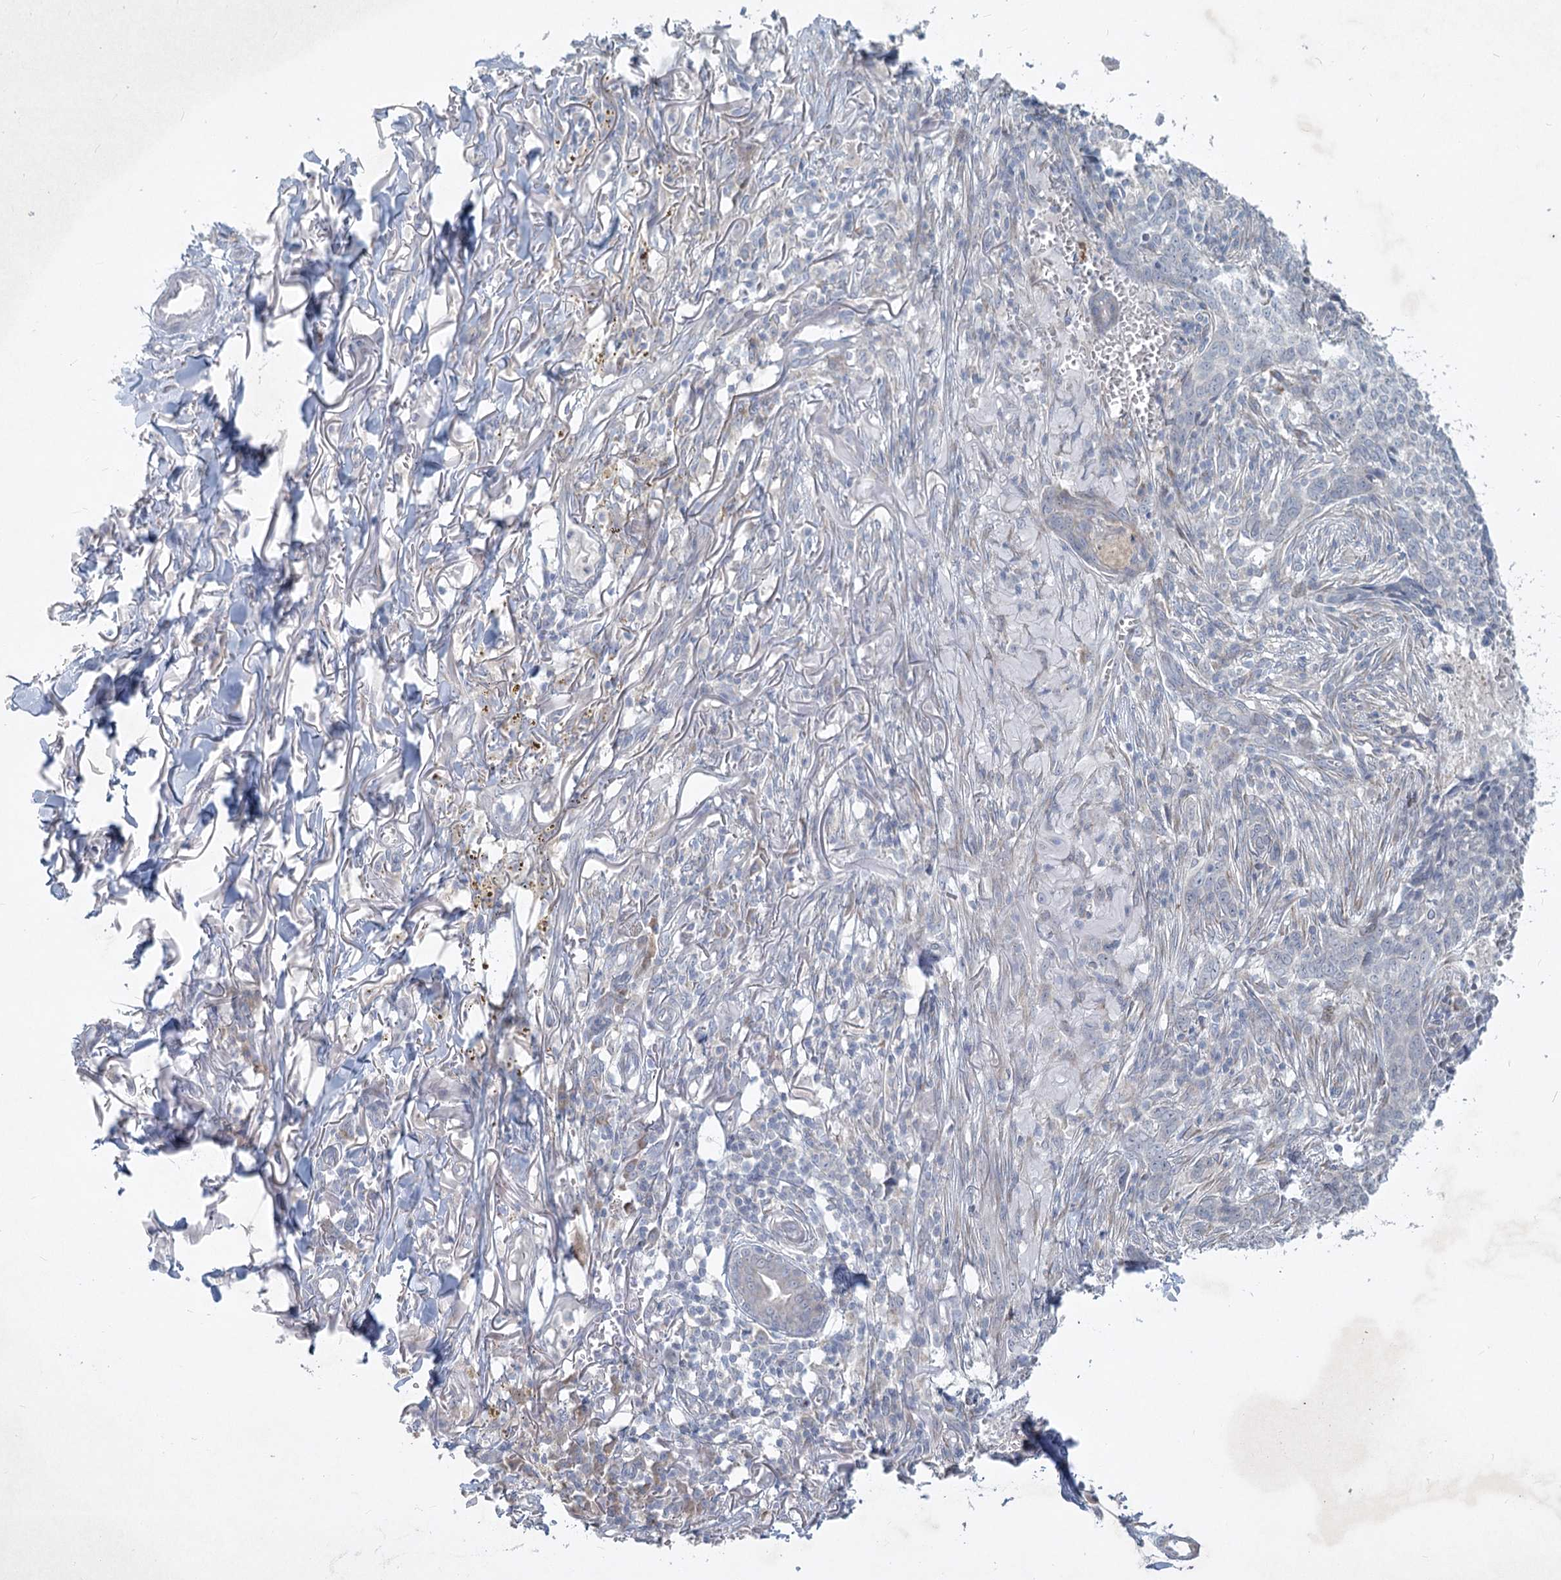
{"staining": {"intensity": "negative", "quantity": "none", "location": "none"}, "tissue": "skin cancer", "cell_type": "Tumor cells", "image_type": "cancer", "snomed": [{"axis": "morphology", "description": "Basal cell carcinoma"}, {"axis": "topography", "description": "Skin"}], "caption": "Skin basal cell carcinoma stained for a protein using immunohistochemistry (IHC) demonstrates no positivity tumor cells.", "gene": "PLA2G12A", "patient": {"sex": "male", "age": 85}}